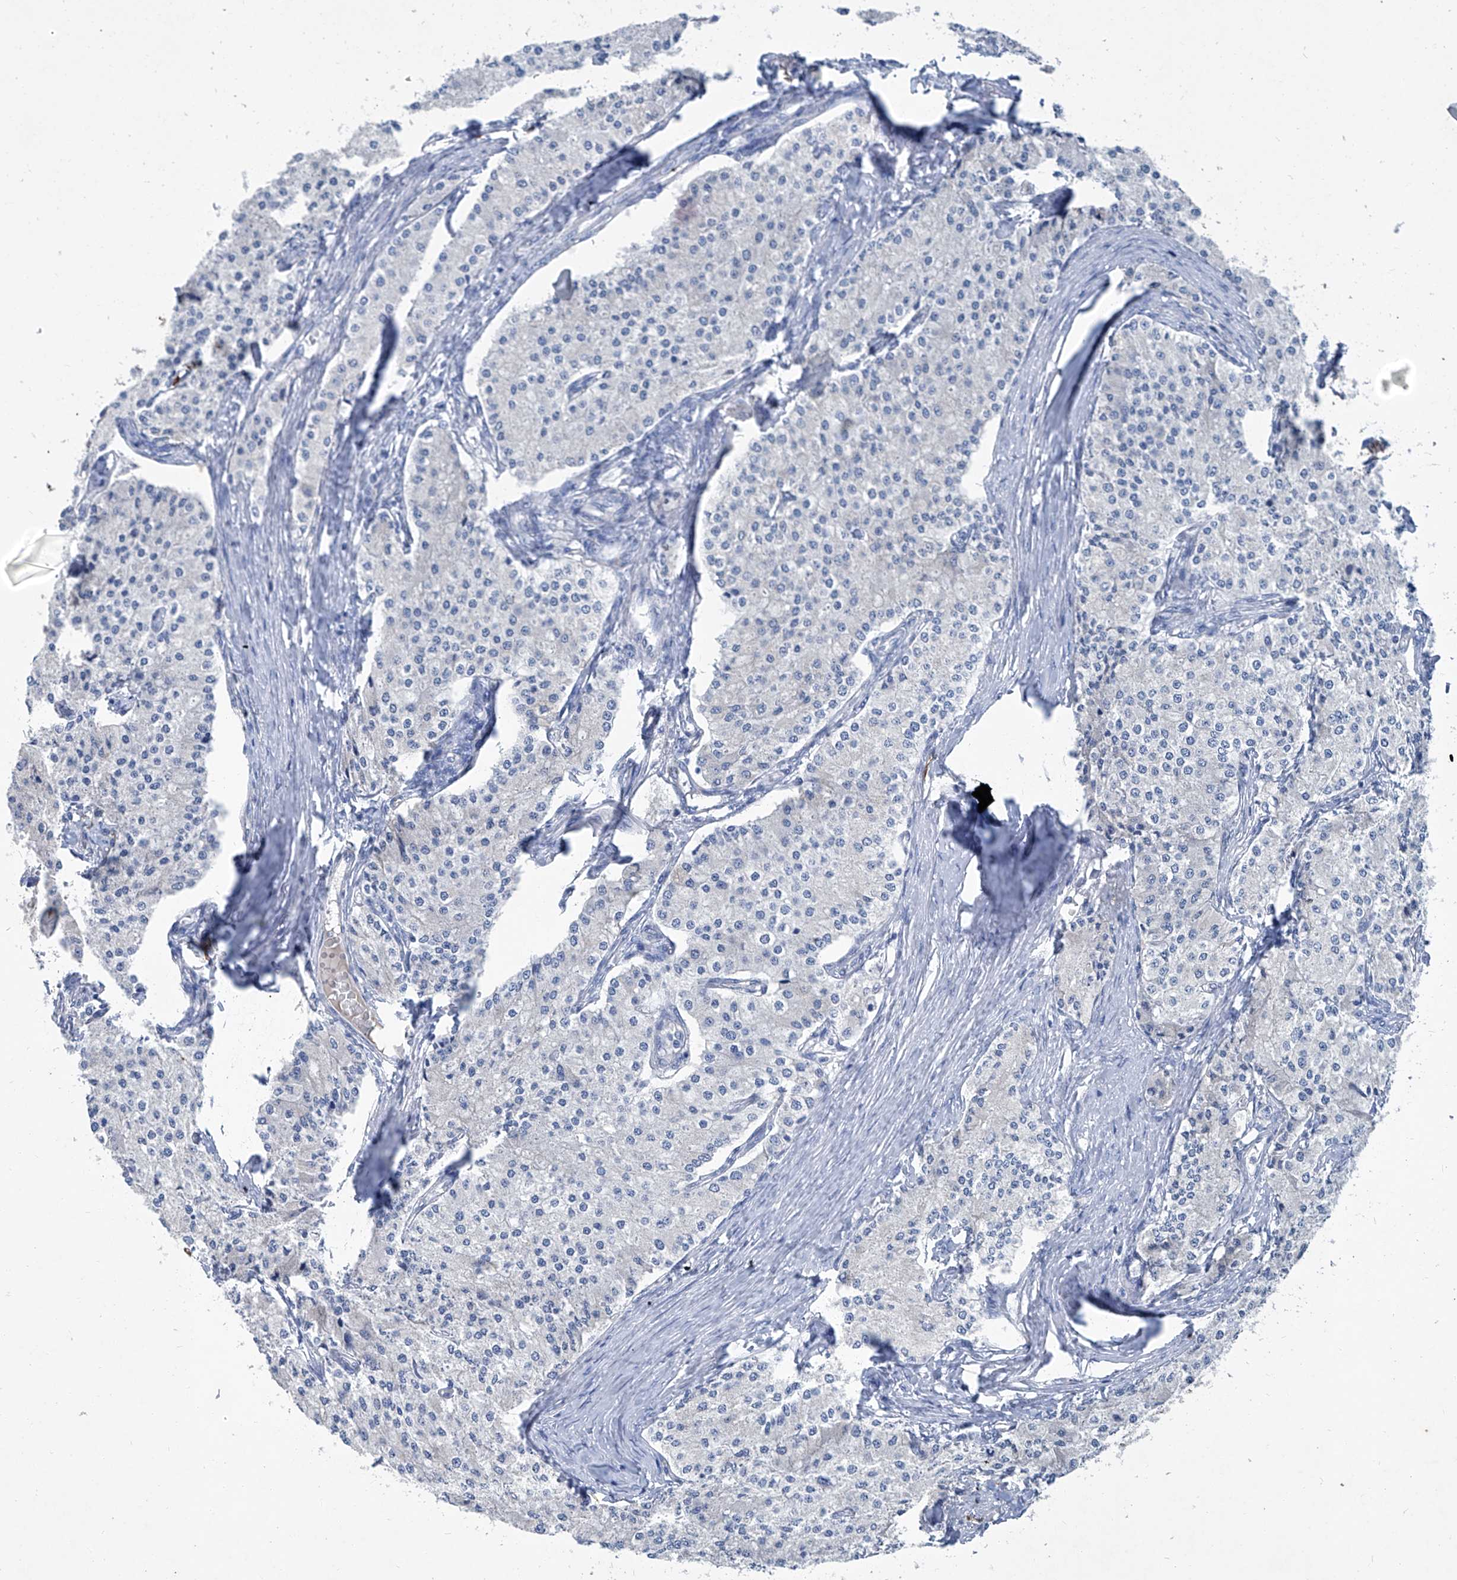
{"staining": {"intensity": "negative", "quantity": "none", "location": "none"}, "tissue": "carcinoid", "cell_type": "Tumor cells", "image_type": "cancer", "snomed": [{"axis": "morphology", "description": "Carcinoid, malignant, NOS"}, {"axis": "topography", "description": "Colon"}], "caption": "This histopathology image is of carcinoid stained with immunohistochemistry (IHC) to label a protein in brown with the nuclei are counter-stained blue. There is no expression in tumor cells.", "gene": "MTARC1", "patient": {"sex": "female", "age": 52}}